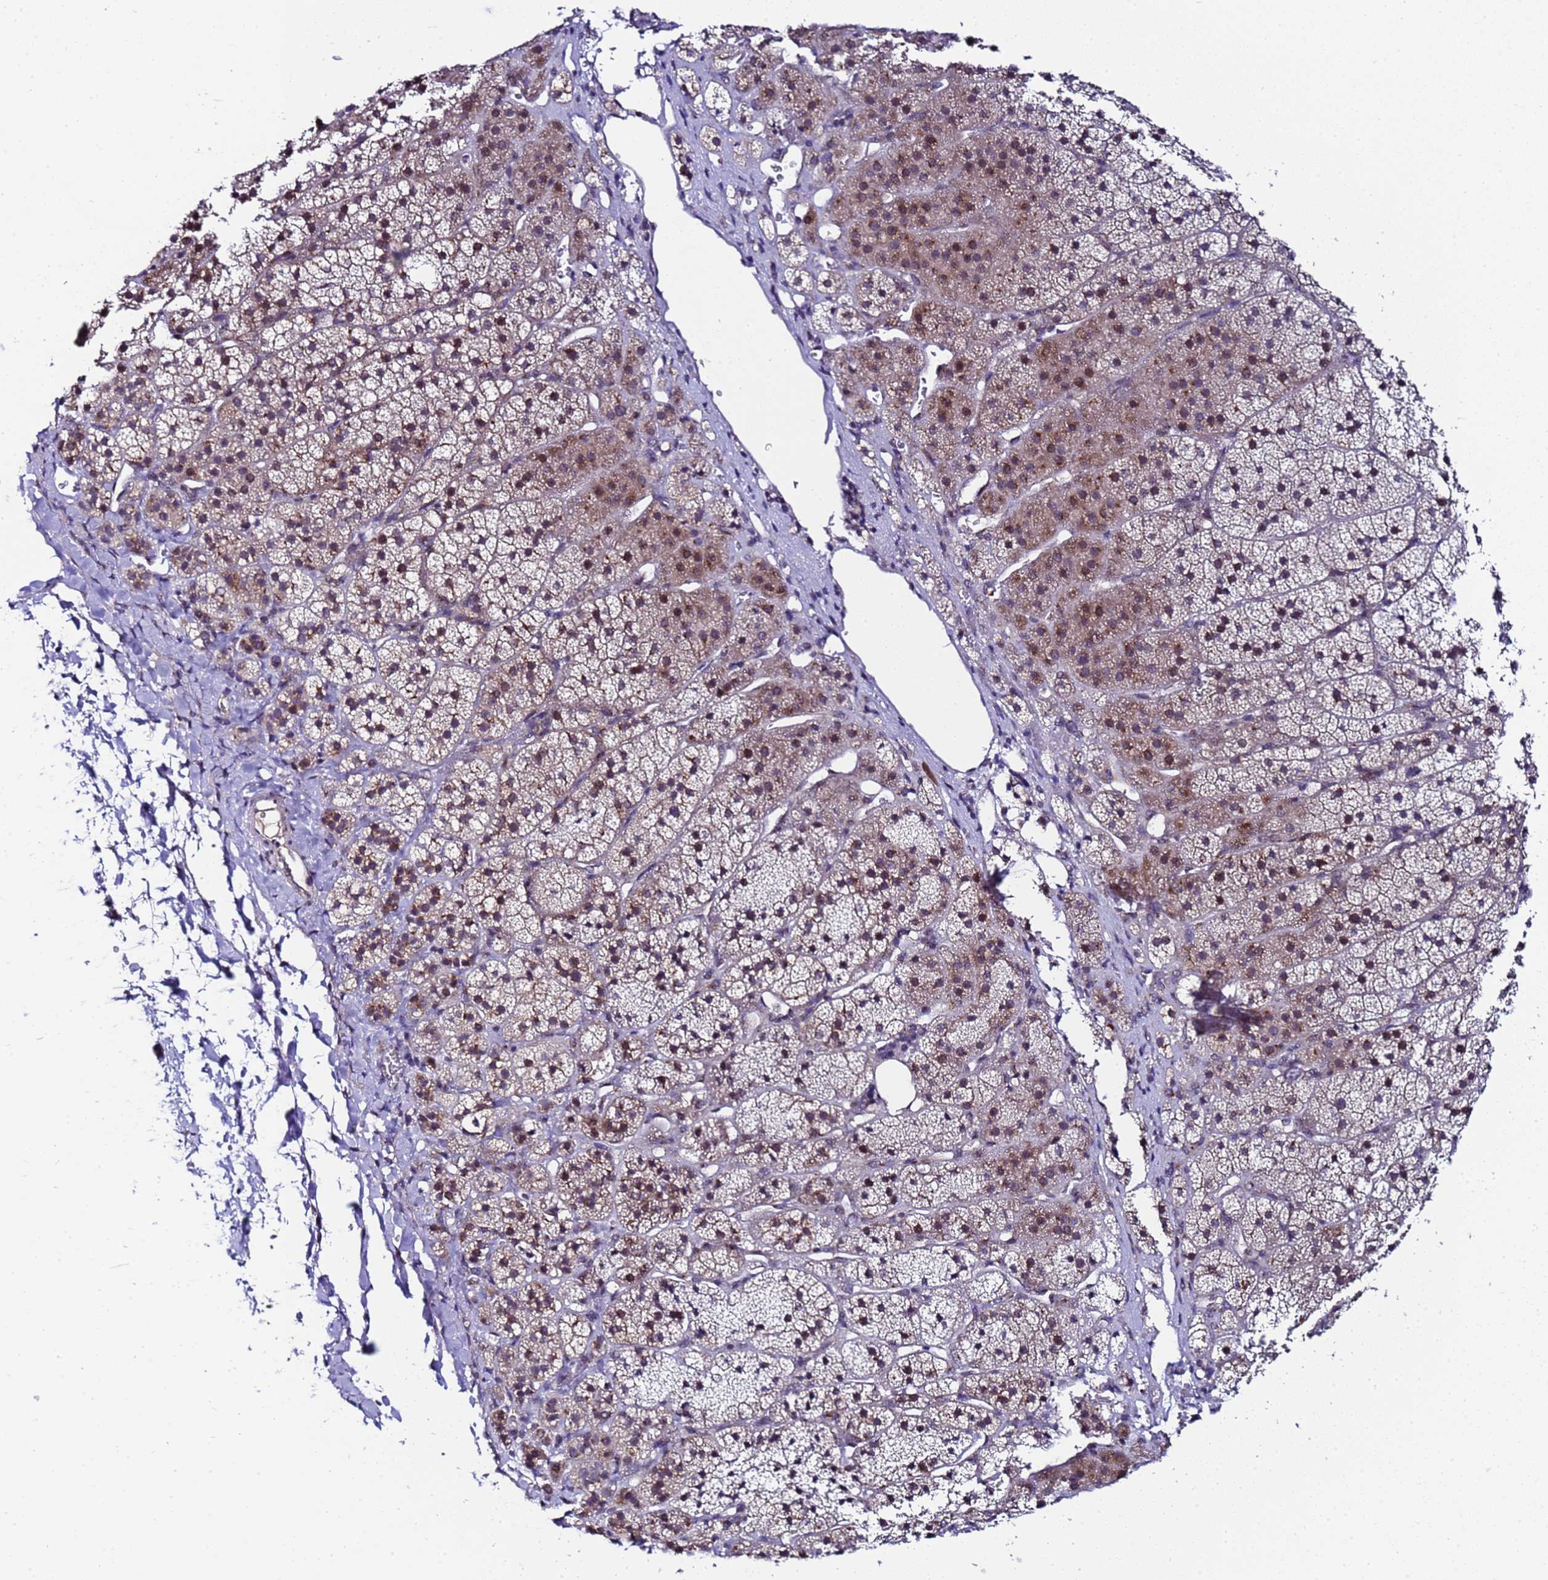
{"staining": {"intensity": "moderate", "quantity": "25%-75%", "location": "cytoplasmic/membranous,nuclear"}, "tissue": "adrenal gland", "cell_type": "Glandular cells", "image_type": "normal", "snomed": [{"axis": "morphology", "description": "Normal tissue, NOS"}, {"axis": "topography", "description": "Adrenal gland"}], "caption": "DAB (3,3'-diaminobenzidine) immunohistochemical staining of unremarkable human adrenal gland exhibits moderate cytoplasmic/membranous,nuclear protein positivity in approximately 25%-75% of glandular cells.", "gene": "C19orf47", "patient": {"sex": "female", "age": 44}}